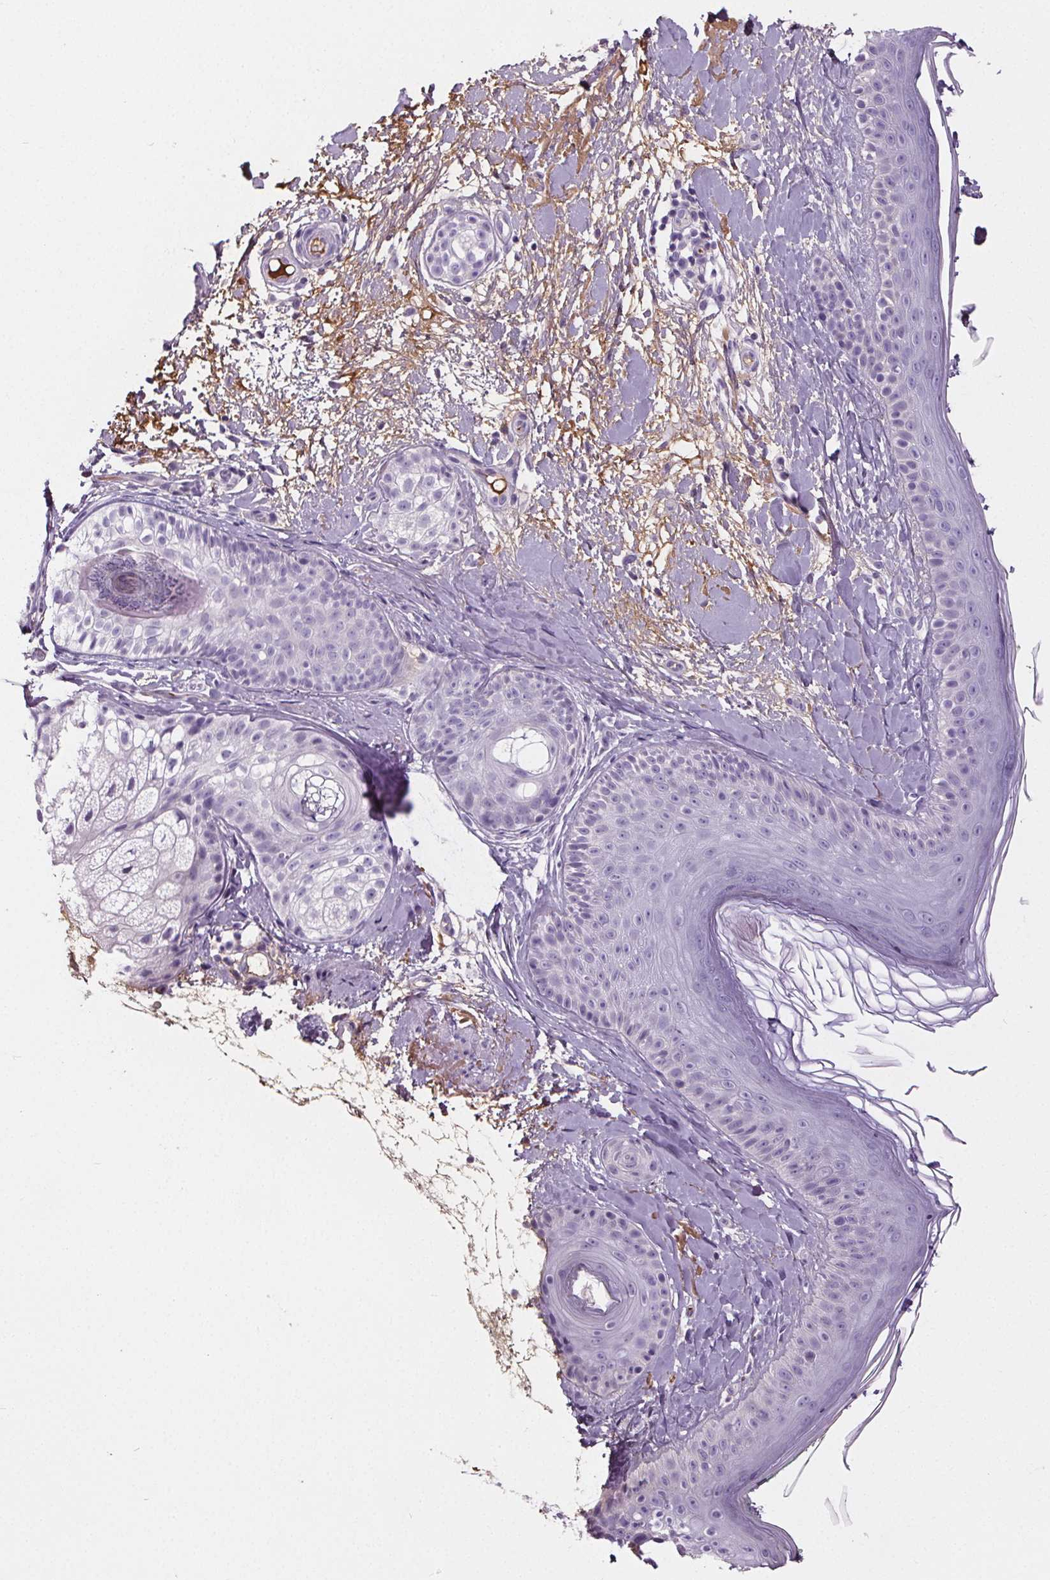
{"staining": {"intensity": "negative", "quantity": "none", "location": "none"}, "tissue": "skin", "cell_type": "Fibroblasts", "image_type": "normal", "snomed": [{"axis": "morphology", "description": "Normal tissue, NOS"}, {"axis": "topography", "description": "Skin"}], "caption": "A micrograph of skin stained for a protein shows no brown staining in fibroblasts. The staining was performed using DAB (3,3'-diaminobenzidine) to visualize the protein expression in brown, while the nuclei were stained in blue with hematoxylin (Magnification: 20x).", "gene": "CD5L", "patient": {"sex": "male", "age": 73}}